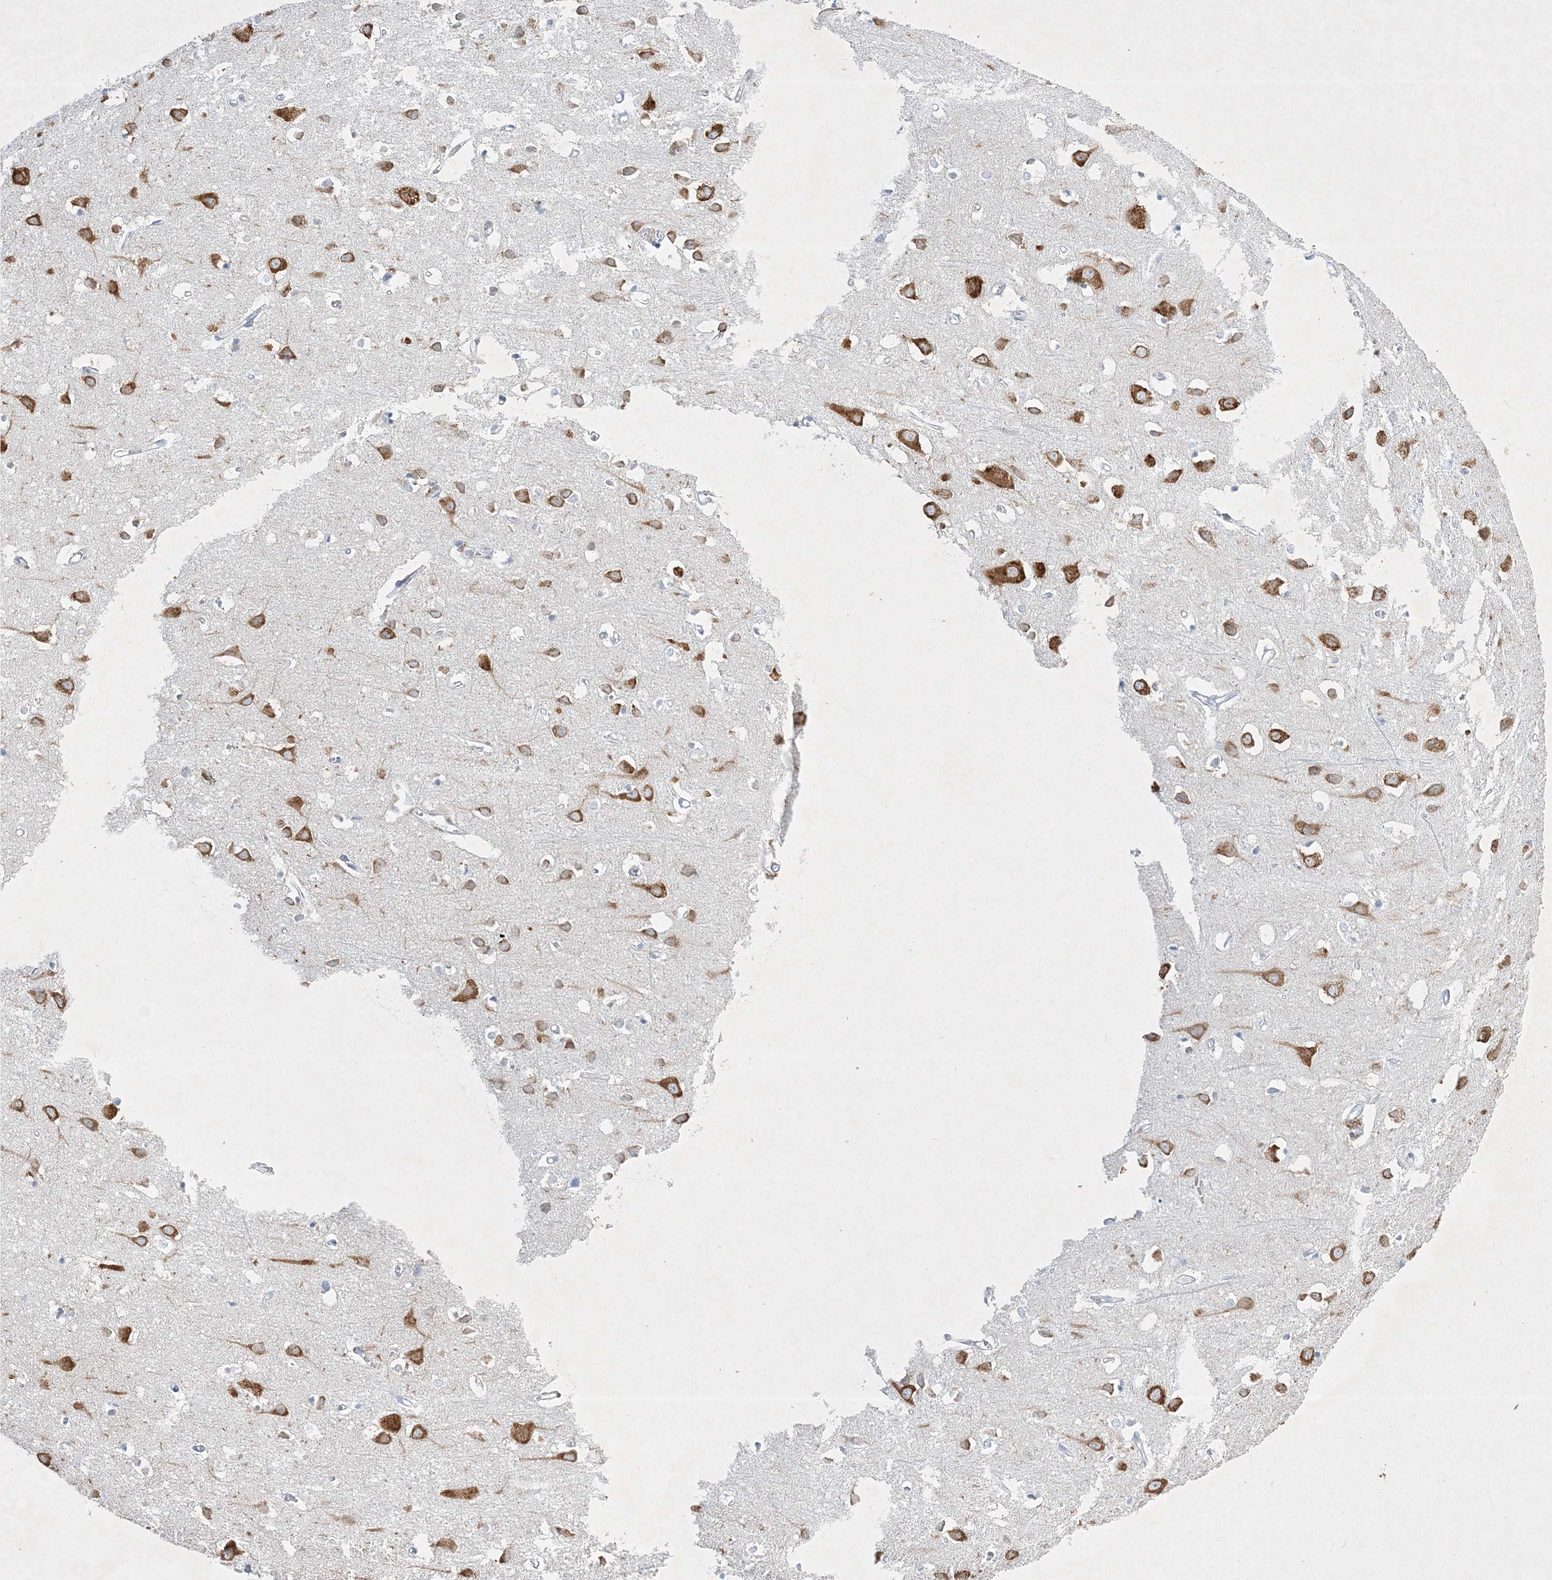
{"staining": {"intensity": "negative", "quantity": "none", "location": "none"}, "tissue": "cerebral cortex", "cell_type": "Endothelial cells", "image_type": "normal", "snomed": [{"axis": "morphology", "description": "Normal tissue, NOS"}, {"axis": "topography", "description": "Cerebral cortex"}], "caption": "High magnification brightfield microscopy of unremarkable cerebral cortex stained with DAB (3,3'-diaminobenzidine) (brown) and counterstained with hematoxylin (blue): endothelial cells show no significant staining. Brightfield microscopy of IHC stained with DAB (brown) and hematoxylin (blue), captured at high magnification.", "gene": "FARSB", "patient": {"sex": "female", "age": 64}}